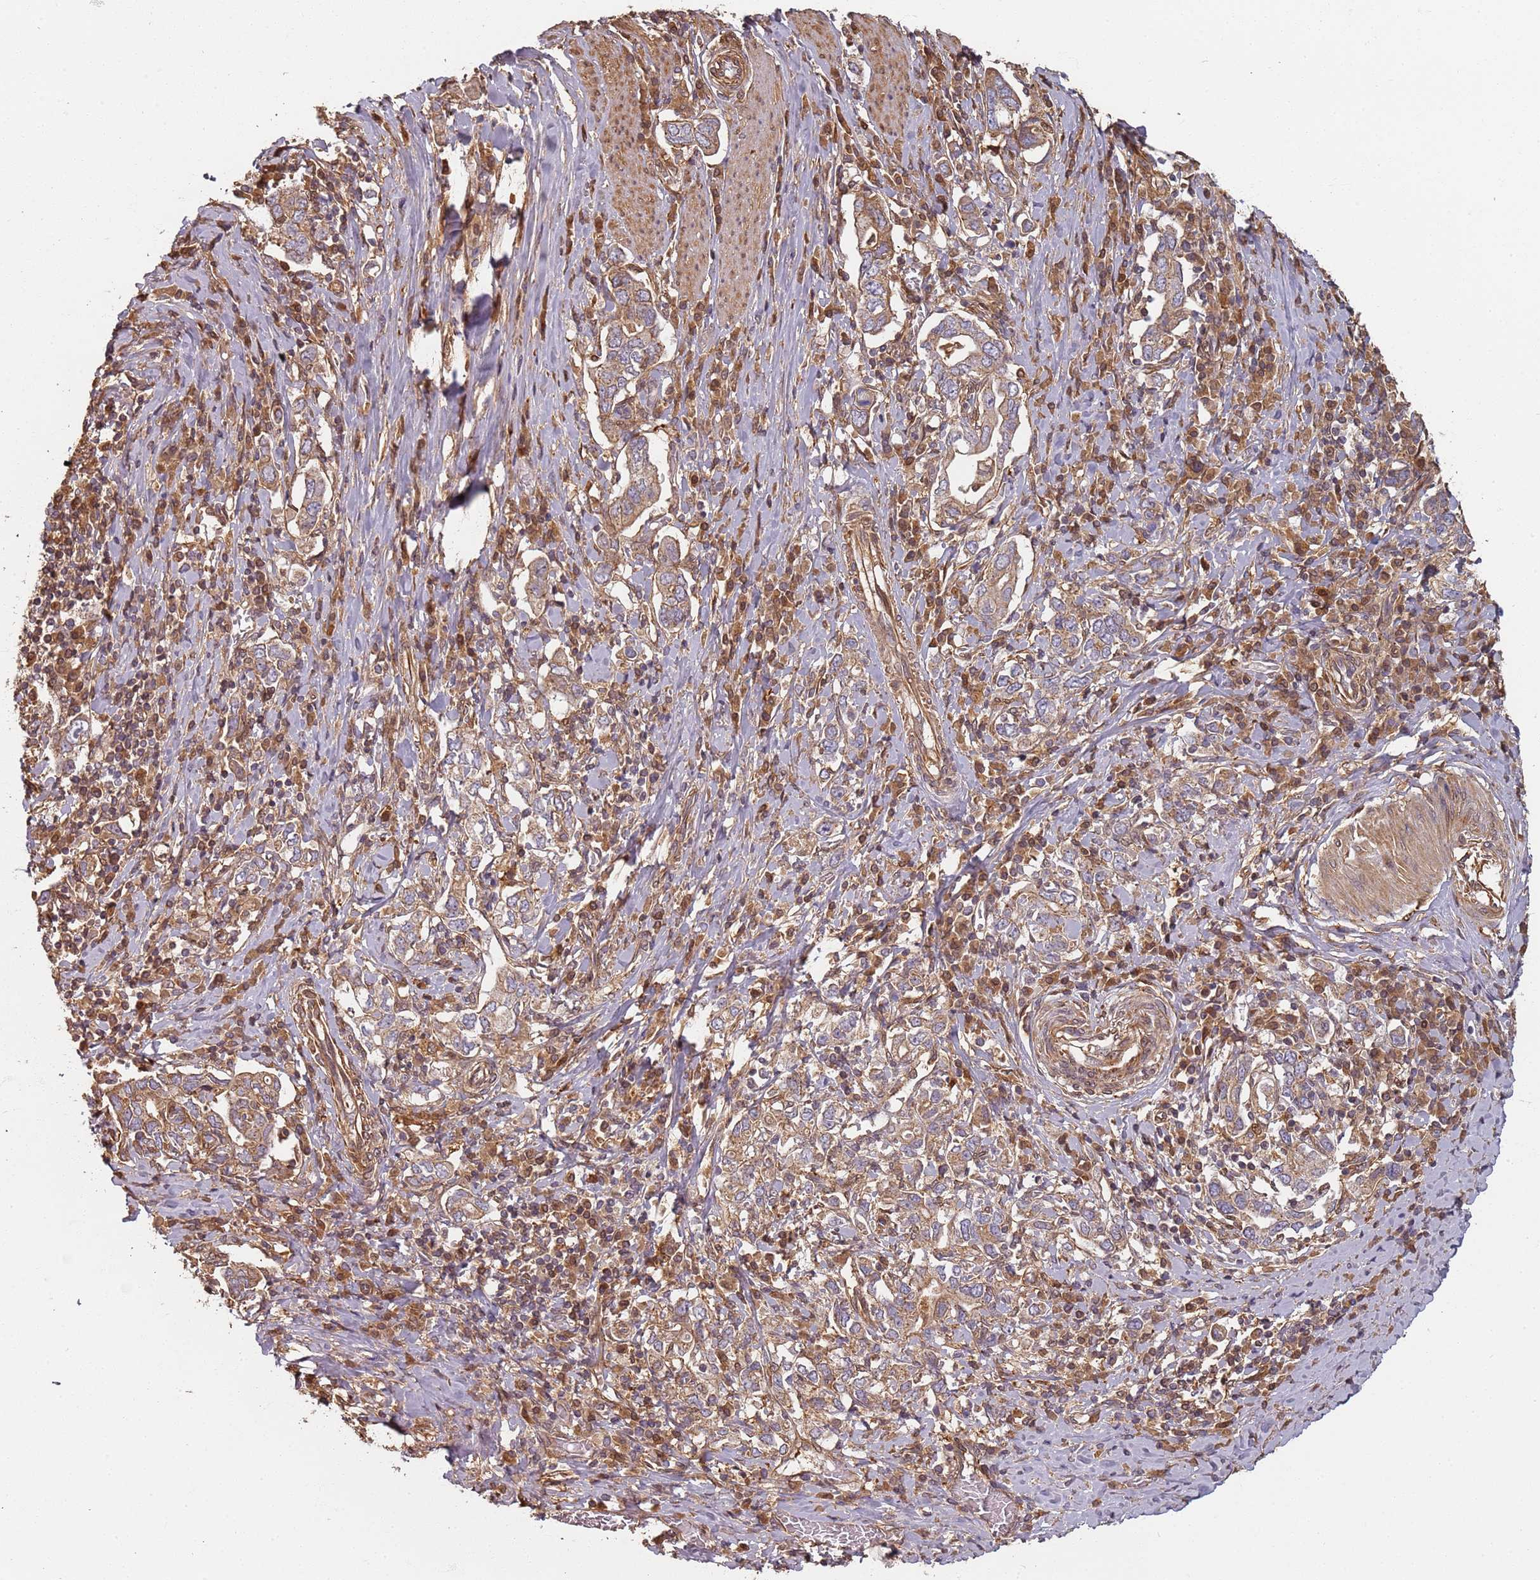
{"staining": {"intensity": "weak", "quantity": ">75%", "location": "cytoplasmic/membranous"}, "tissue": "stomach cancer", "cell_type": "Tumor cells", "image_type": "cancer", "snomed": [{"axis": "morphology", "description": "Adenocarcinoma, NOS"}, {"axis": "topography", "description": "Stomach, upper"}, {"axis": "topography", "description": "Stomach"}], "caption": "An immunohistochemistry histopathology image of tumor tissue is shown. Protein staining in brown highlights weak cytoplasmic/membranous positivity in adenocarcinoma (stomach) within tumor cells.", "gene": "SDCCAG8", "patient": {"sex": "male", "age": 62}}